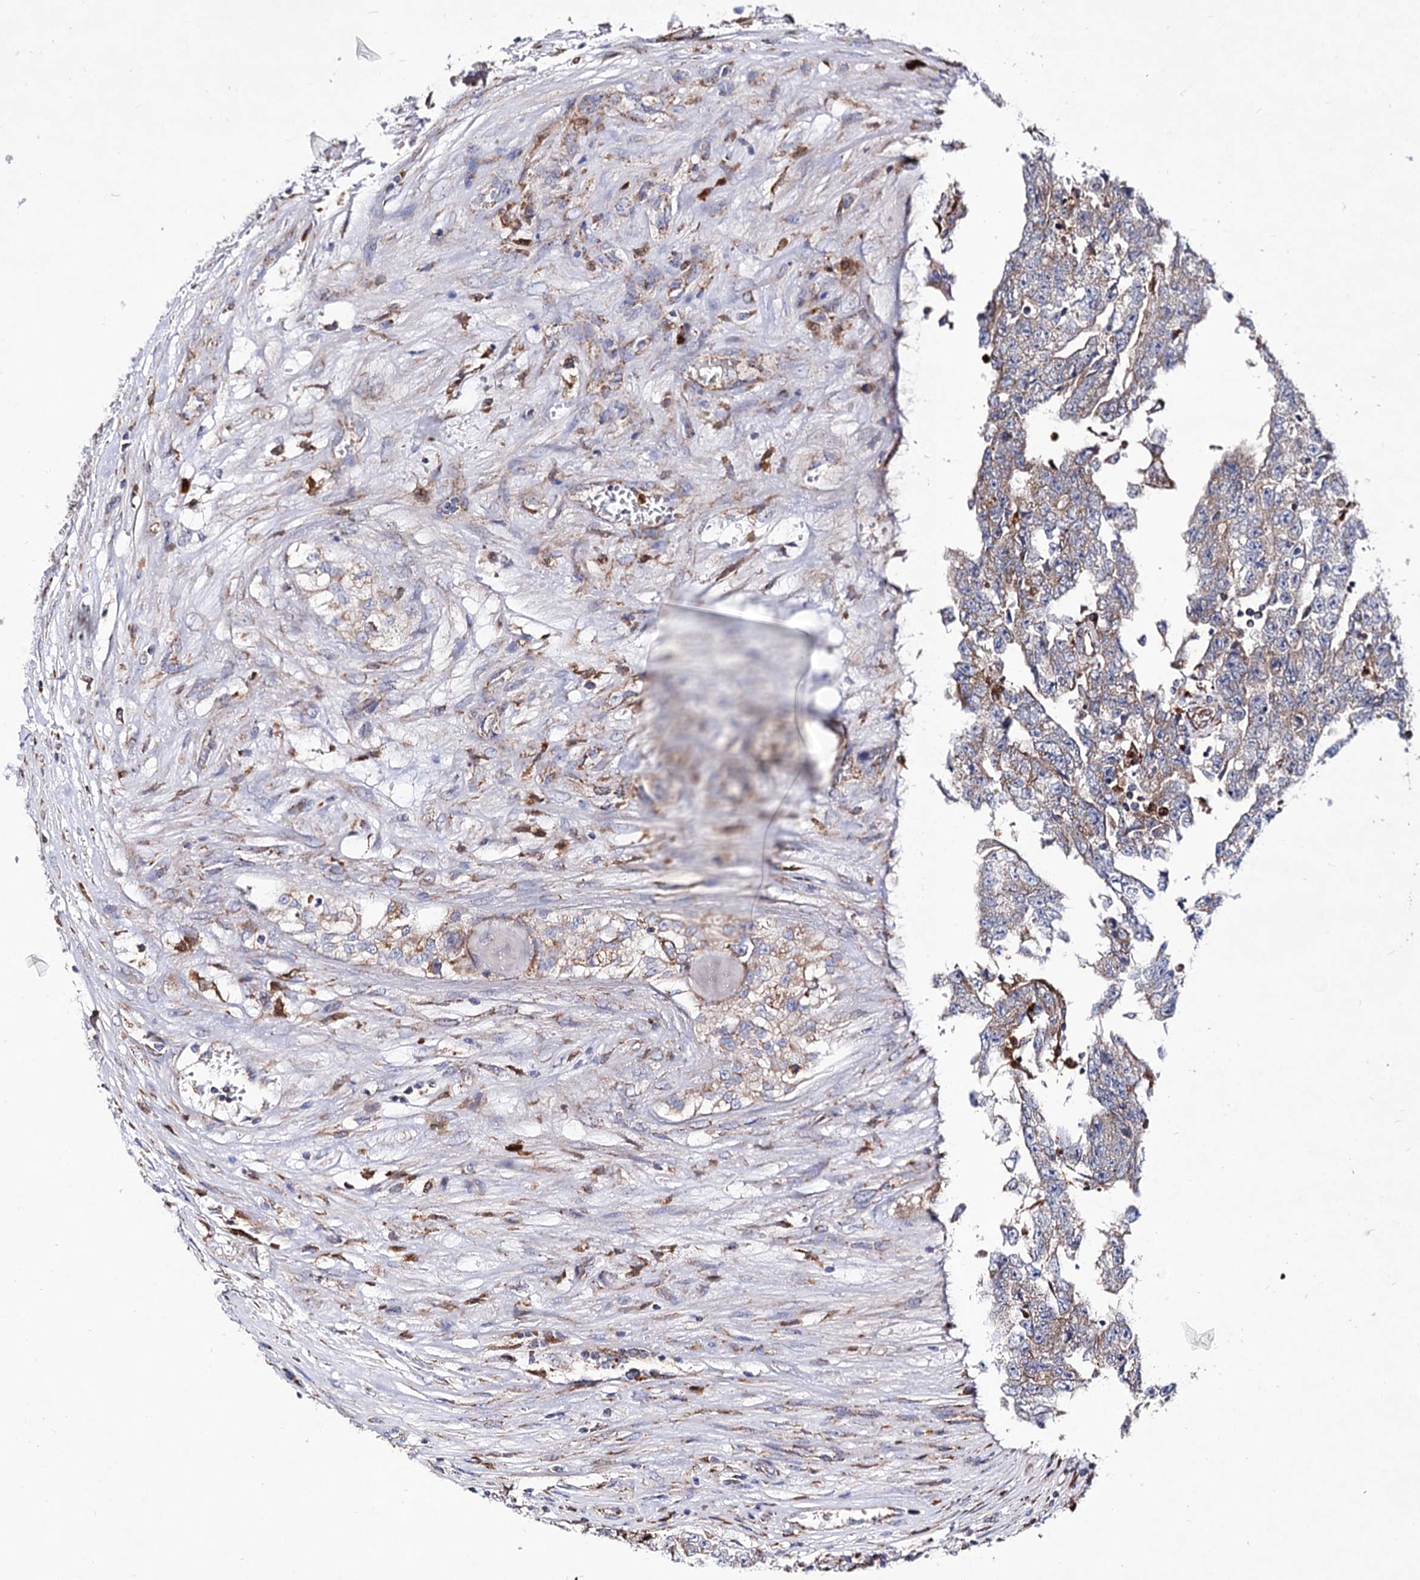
{"staining": {"intensity": "weak", "quantity": "<25%", "location": "cytoplasmic/membranous"}, "tissue": "testis cancer", "cell_type": "Tumor cells", "image_type": "cancer", "snomed": [{"axis": "morphology", "description": "Carcinoma, Embryonal, NOS"}, {"axis": "topography", "description": "Testis"}], "caption": "The micrograph exhibits no significant positivity in tumor cells of embryonal carcinoma (testis).", "gene": "ACAD9", "patient": {"sex": "male", "age": 25}}